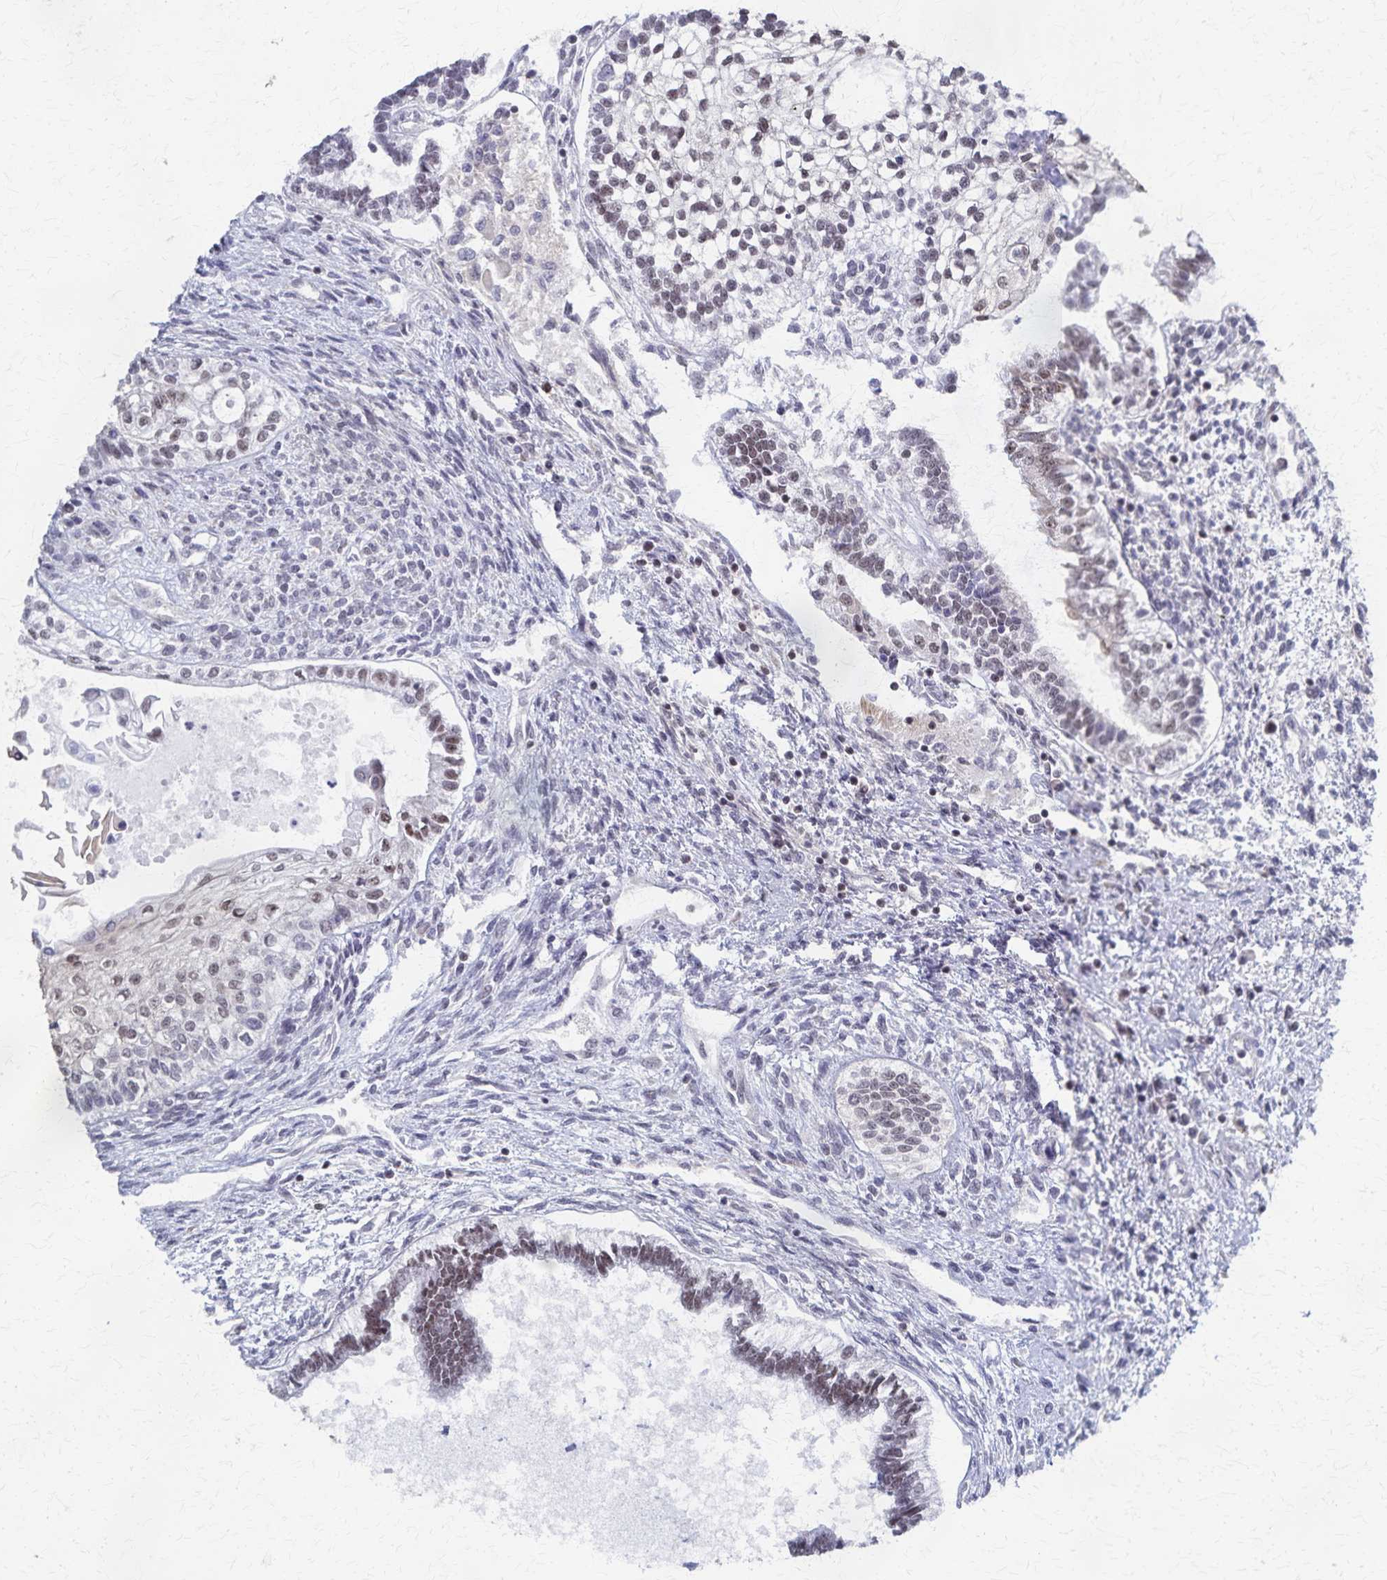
{"staining": {"intensity": "moderate", "quantity": "25%-75%", "location": "nuclear"}, "tissue": "testis cancer", "cell_type": "Tumor cells", "image_type": "cancer", "snomed": [{"axis": "morphology", "description": "Carcinoma, Embryonal, NOS"}, {"axis": "topography", "description": "Testis"}], "caption": "The photomicrograph exhibits staining of testis cancer, revealing moderate nuclear protein staining (brown color) within tumor cells.", "gene": "GTF2B", "patient": {"sex": "male", "age": 37}}